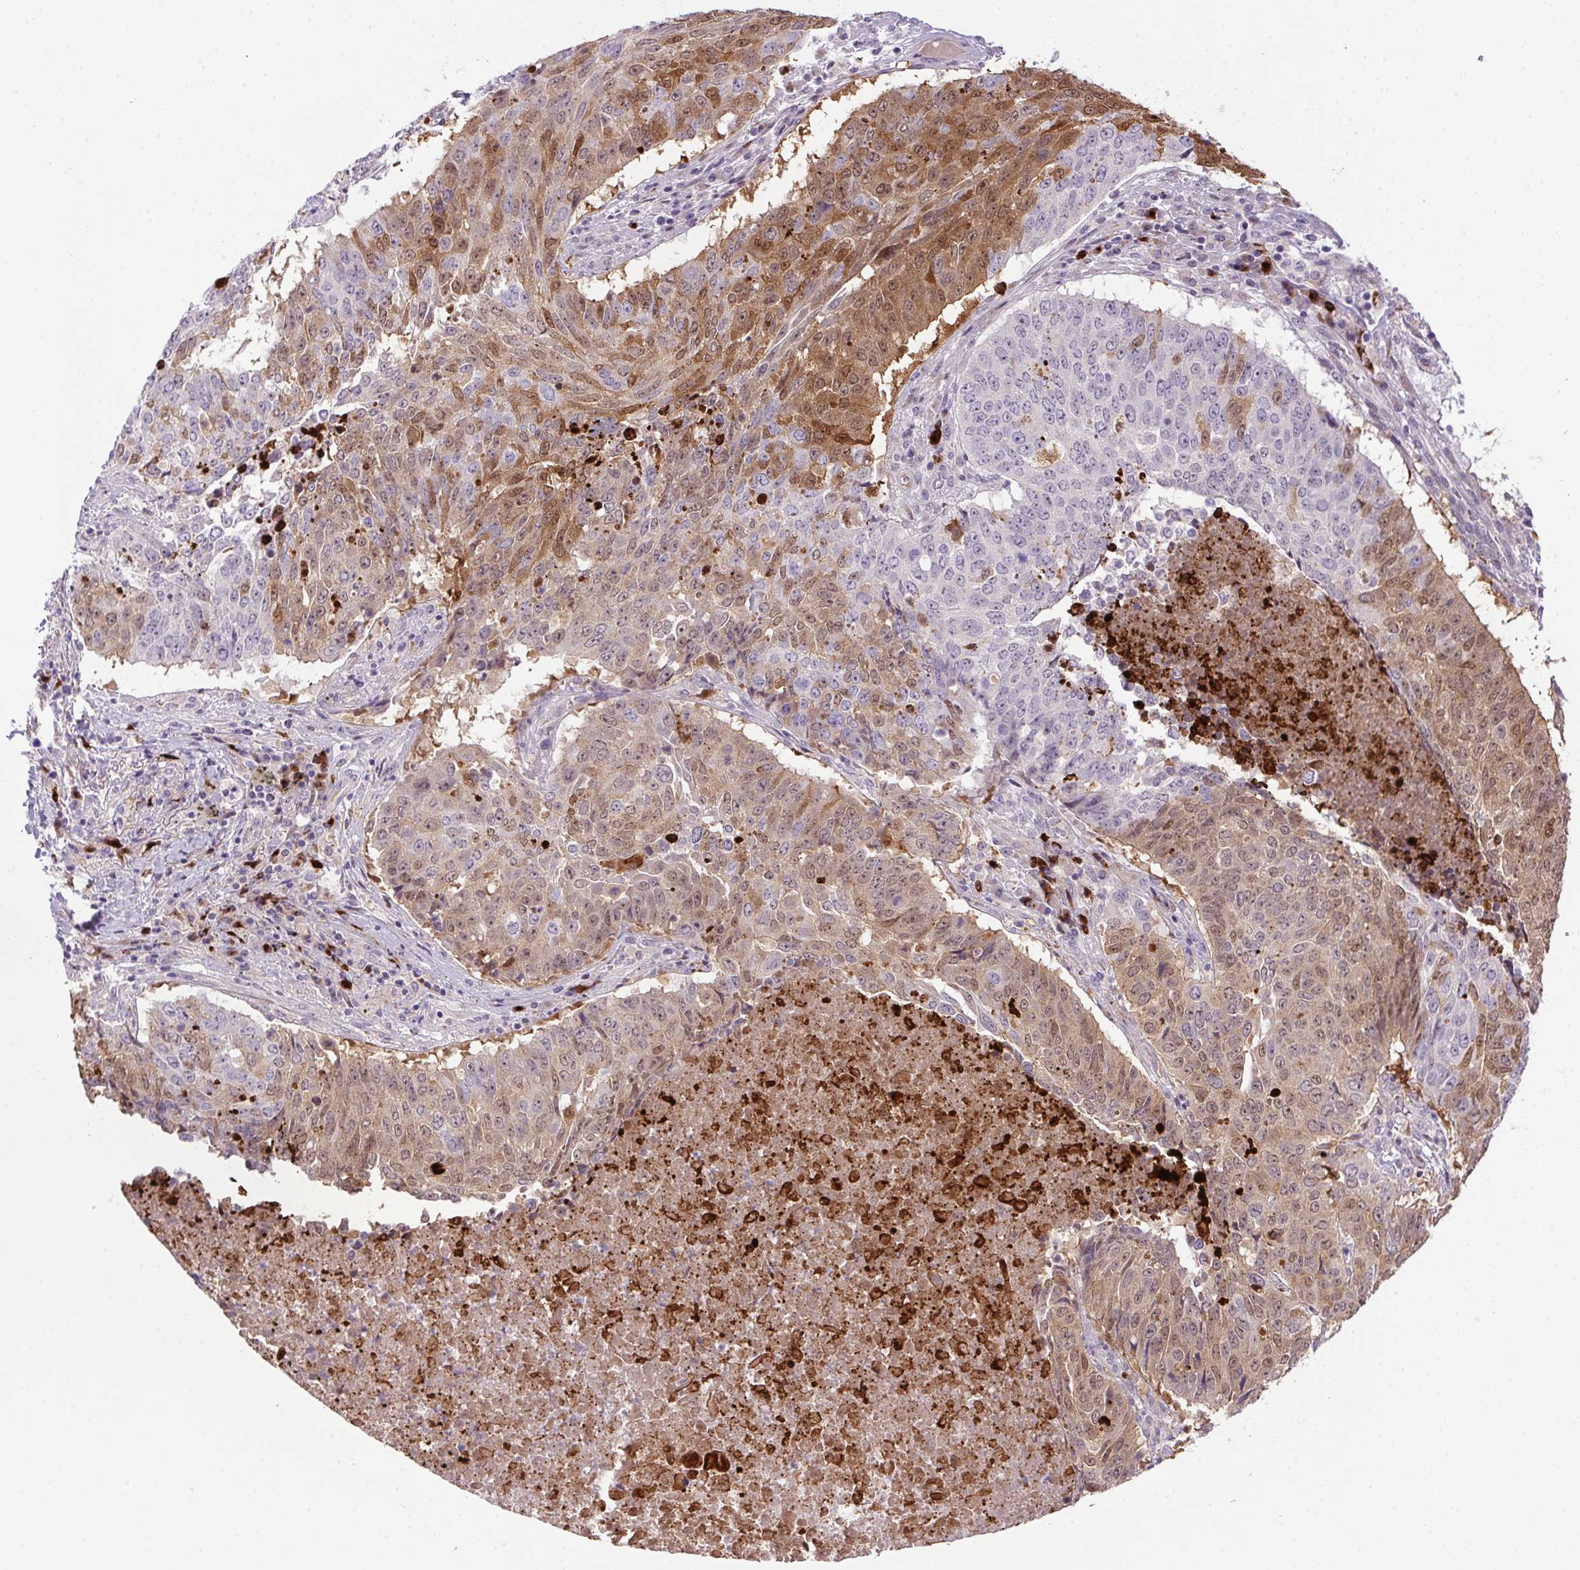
{"staining": {"intensity": "moderate", "quantity": "25%-75%", "location": "cytoplasmic/membranous,nuclear"}, "tissue": "lung cancer", "cell_type": "Tumor cells", "image_type": "cancer", "snomed": [{"axis": "morphology", "description": "Normal tissue, NOS"}, {"axis": "morphology", "description": "Squamous cell carcinoma, NOS"}, {"axis": "topography", "description": "Bronchus"}, {"axis": "topography", "description": "Lung"}], "caption": "Immunohistochemical staining of human lung squamous cell carcinoma demonstrates moderate cytoplasmic/membranous and nuclear protein staining in approximately 25%-75% of tumor cells.", "gene": "LRRTM1", "patient": {"sex": "male", "age": 64}}